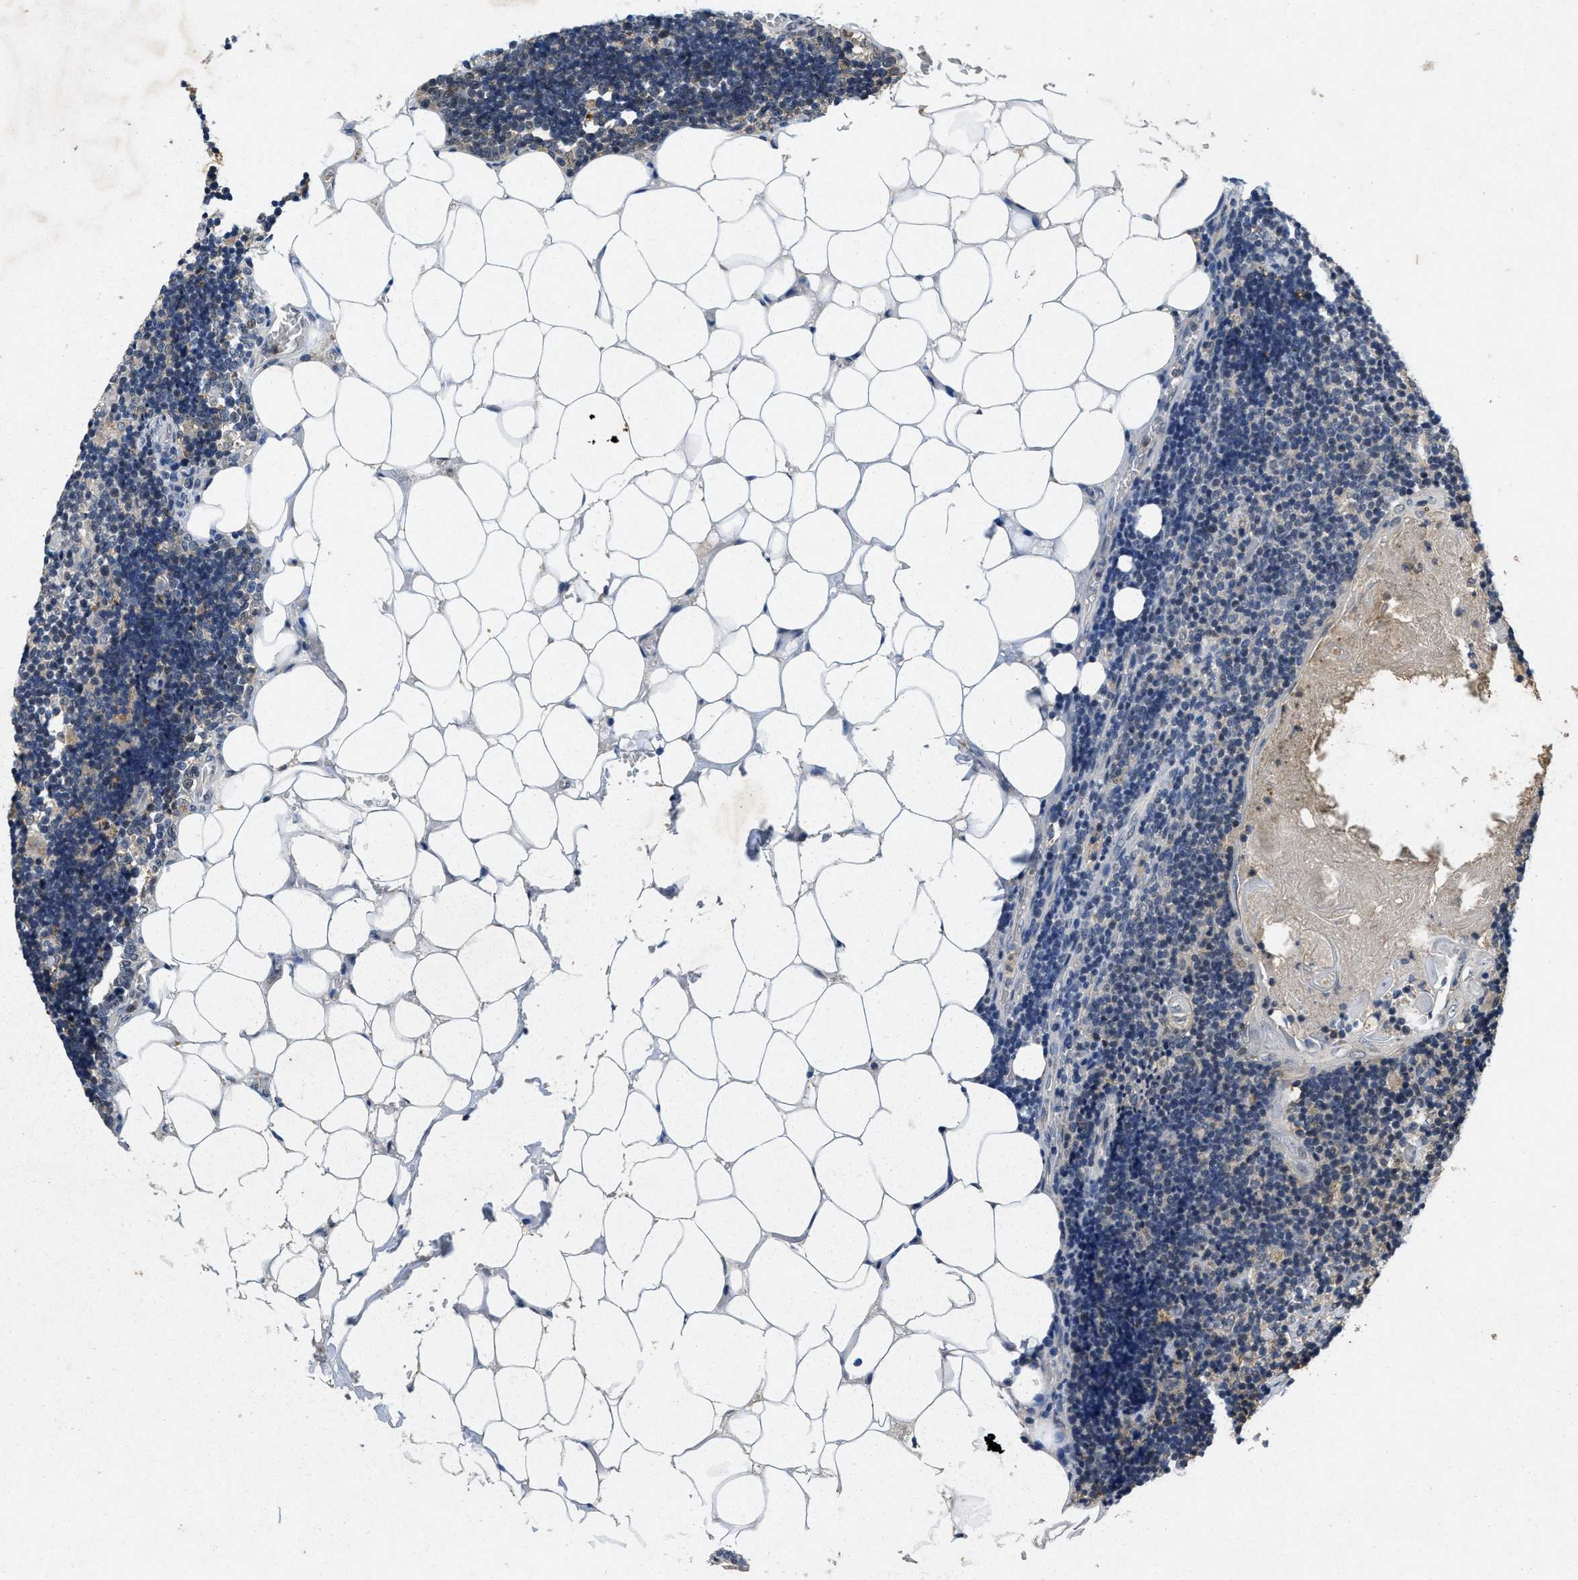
{"staining": {"intensity": "negative", "quantity": "none", "location": "none"}, "tissue": "lymph node", "cell_type": "Germinal center cells", "image_type": "normal", "snomed": [{"axis": "morphology", "description": "Normal tissue, NOS"}, {"axis": "topography", "description": "Lymph node"}], "caption": "This is an IHC histopathology image of benign lymph node. There is no positivity in germinal center cells.", "gene": "PAPOLG", "patient": {"sex": "male", "age": 33}}